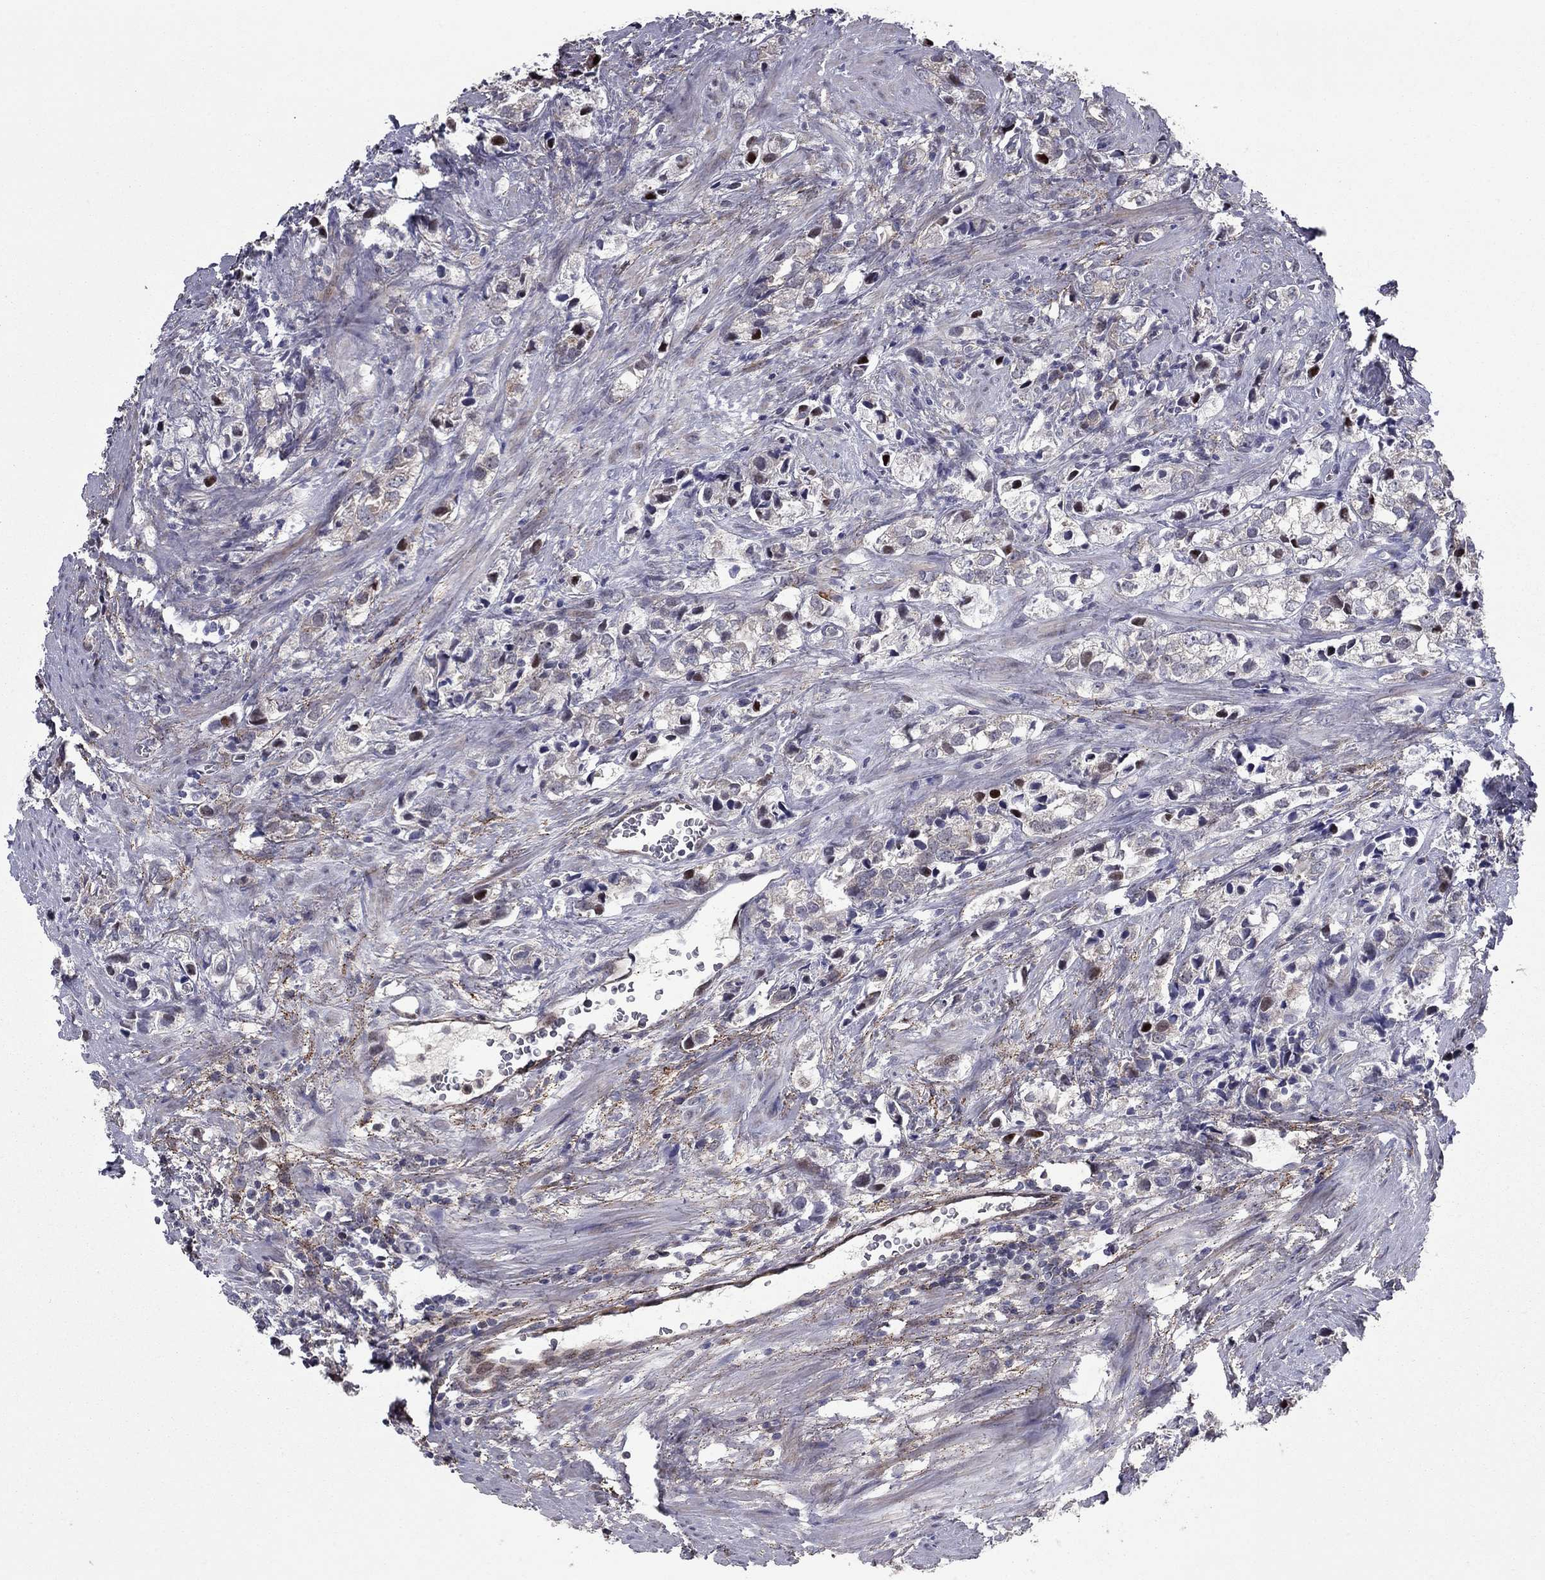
{"staining": {"intensity": "weak", "quantity": "25%-75%", "location": "cytoplasmic/membranous"}, "tissue": "prostate cancer", "cell_type": "Tumor cells", "image_type": "cancer", "snomed": [{"axis": "morphology", "description": "Adenocarcinoma, NOS"}, {"axis": "topography", "description": "Prostate and seminal vesicle, NOS"}], "caption": "An immunohistochemistry (IHC) micrograph of tumor tissue is shown. Protein staining in brown labels weak cytoplasmic/membranous positivity in prostate adenocarcinoma within tumor cells.", "gene": "DUSP7", "patient": {"sex": "male", "age": 63}}